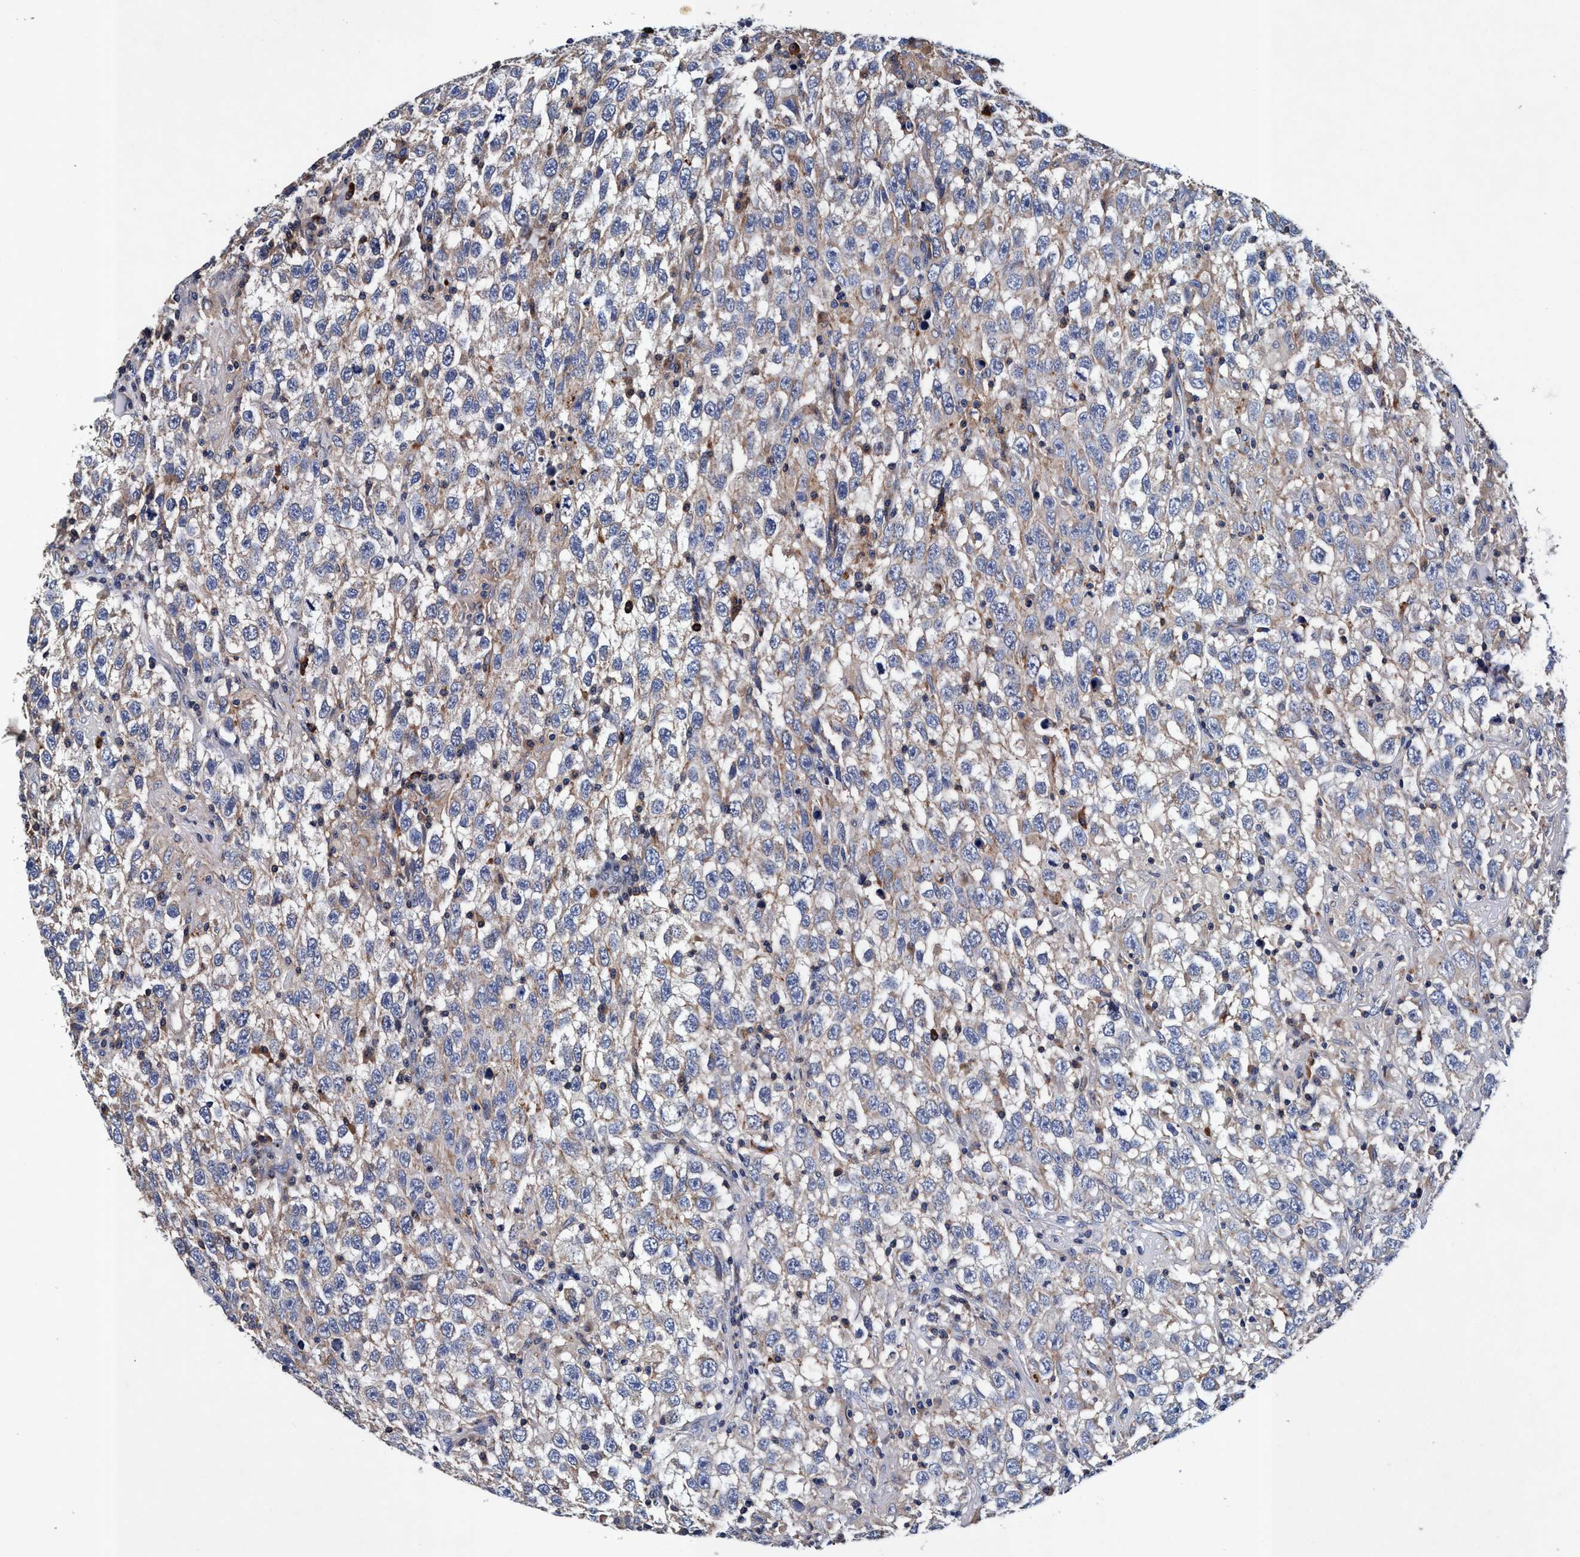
{"staining": {"intensity": "weak", "quantity": ">75%", "location": "cytoplasmic/membranous"}, "tissue": "testis cancer", "cell_type": "Tumor cells", "image_type": "cancer", "snomed": [{"axis": "morphology", "description": "Seminoma, NOS"}, {"axis": "topography", "description": "Testis"}], "caption": "Testis cancer (seminoma) was stained to show a protein in brown. There is low levels of weak cytoplasmic/membranous expression in approximately >75% of tumor cells.", "gene": "RNF208", "patient": {"sex": "male", "age": 41}}